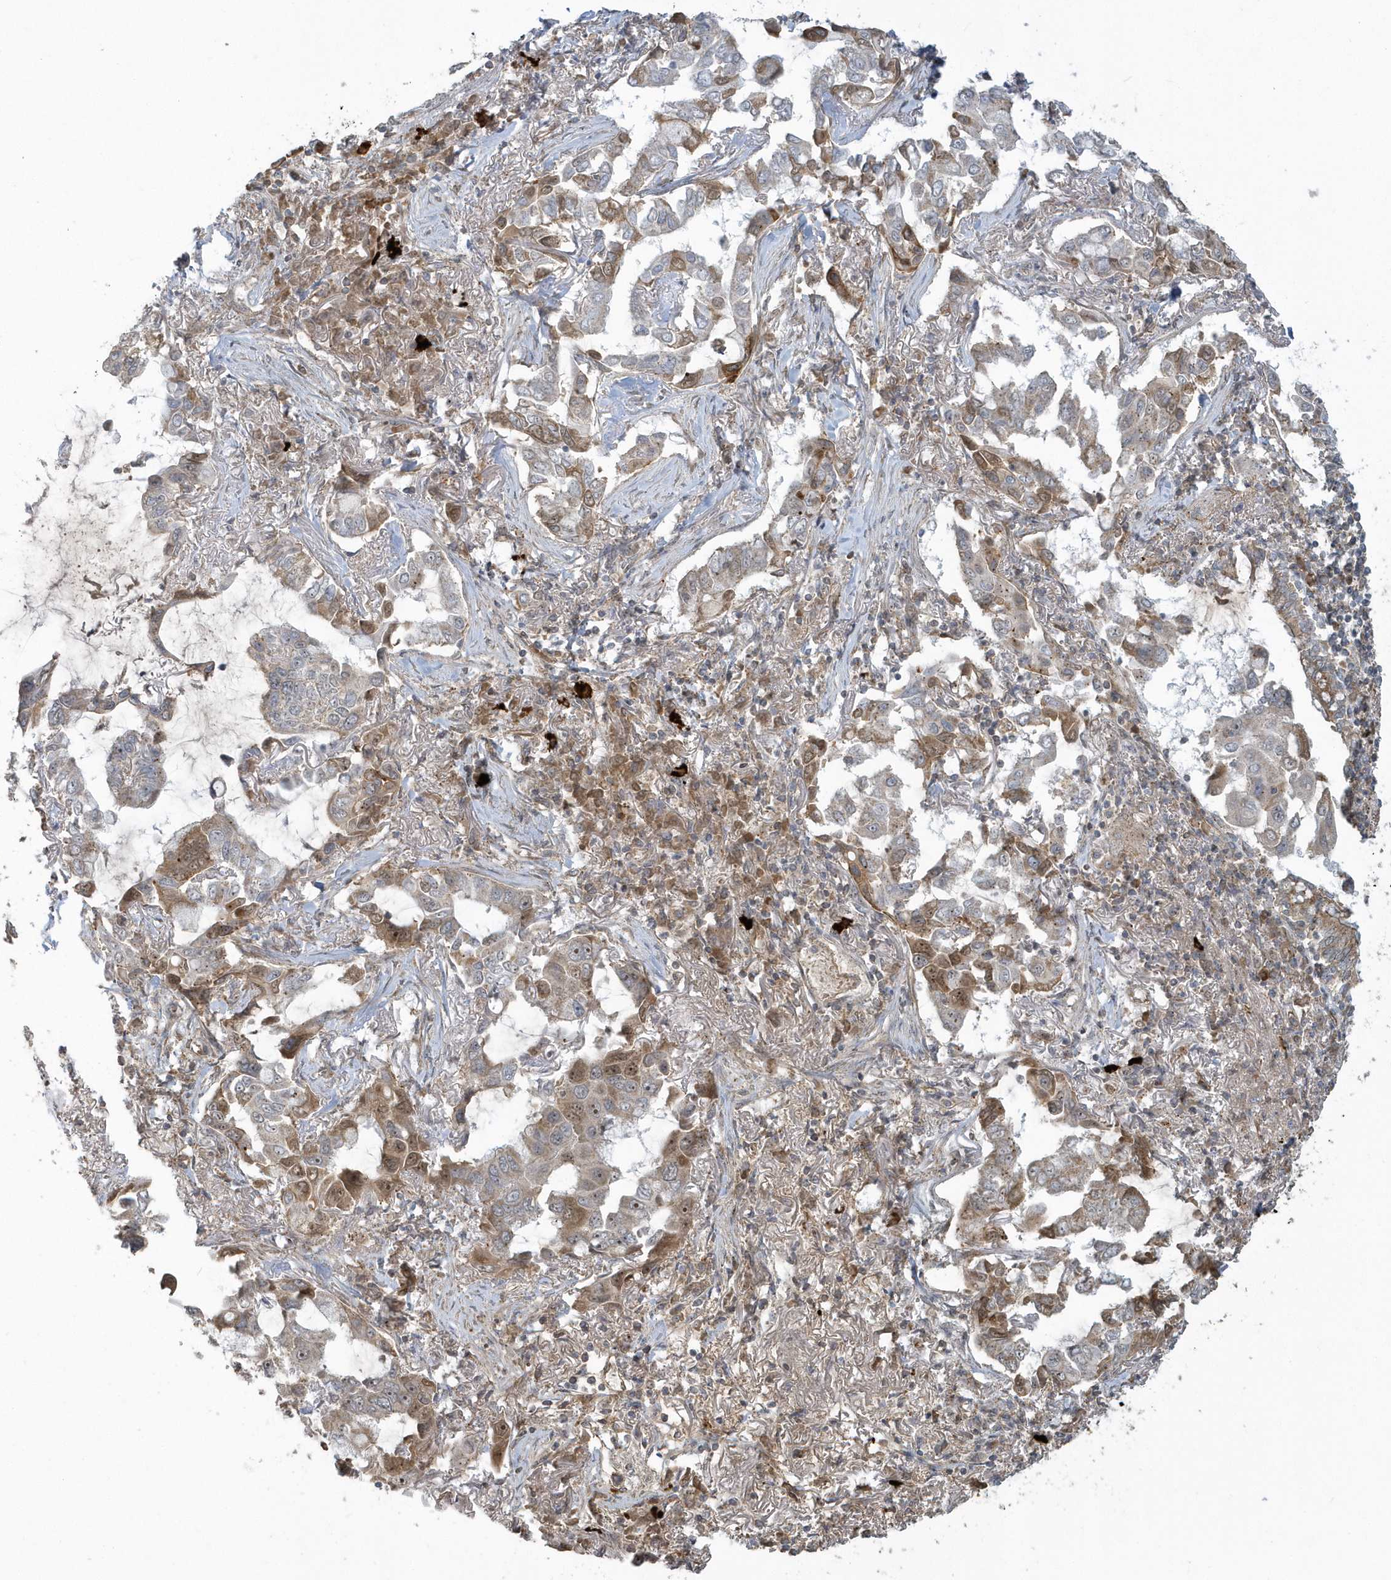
{"staining": {"intensity": "moderate", "quantity": "25%-75%", "location": "cytoplasmic/membranous,nuclear"}, "tissue": "lung cancer", "cell_type": "Tumor cells", "image_type": "cancer", "snomed": [{"axis": "morphology", "description": "Adenocarcinoma, NOS"}, {"axis": "topography", "description": "Lung"}], "caption": "Protein staining of lung adenocarcinoma tissue demonstrates moderate cytoplasmic/membranous and nuclear staining in approximately 25%-75% of tumor cells.", "gene": "STIM2", "patient": {"sex": "male", "age": 64}}